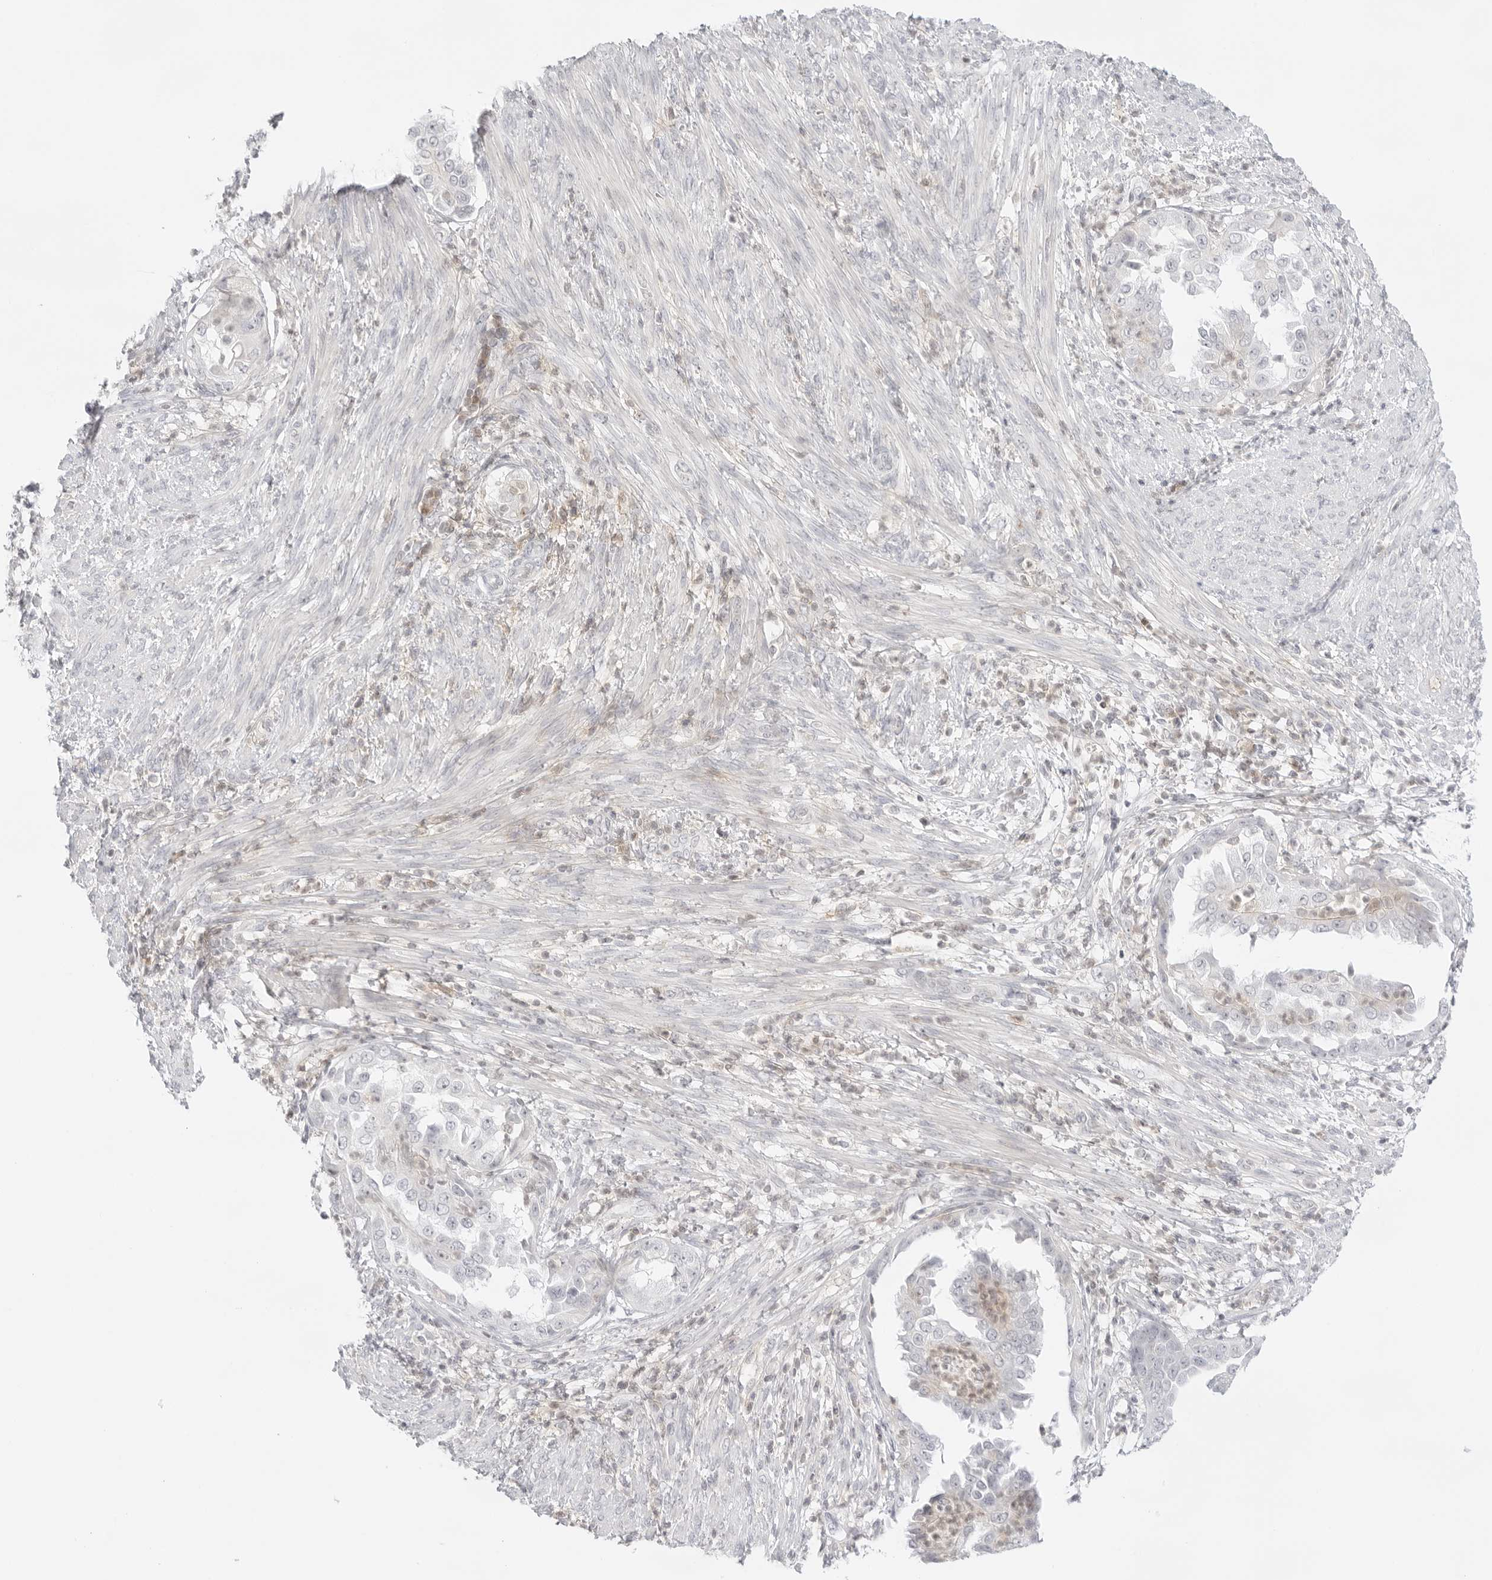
{"staining": {"intensity": "negative", "quantity": "none", "location": "none"}, "tissue": "endometrial cancer", "cell_type": "Tumor cells", "image_type": "cancer", "snomed": [{"axis": "morphology", "description": "Adenocarcinoma, NOS"}, {"axis": "topography", "description": "Endometrium"}], "caption": "Immunohistochemistry of human adenocarcinoma (endometrial) reveals no staining in tumor cells.", "gene": "TNFRSF14", "patient": {"sex": "female", "age": 85}}